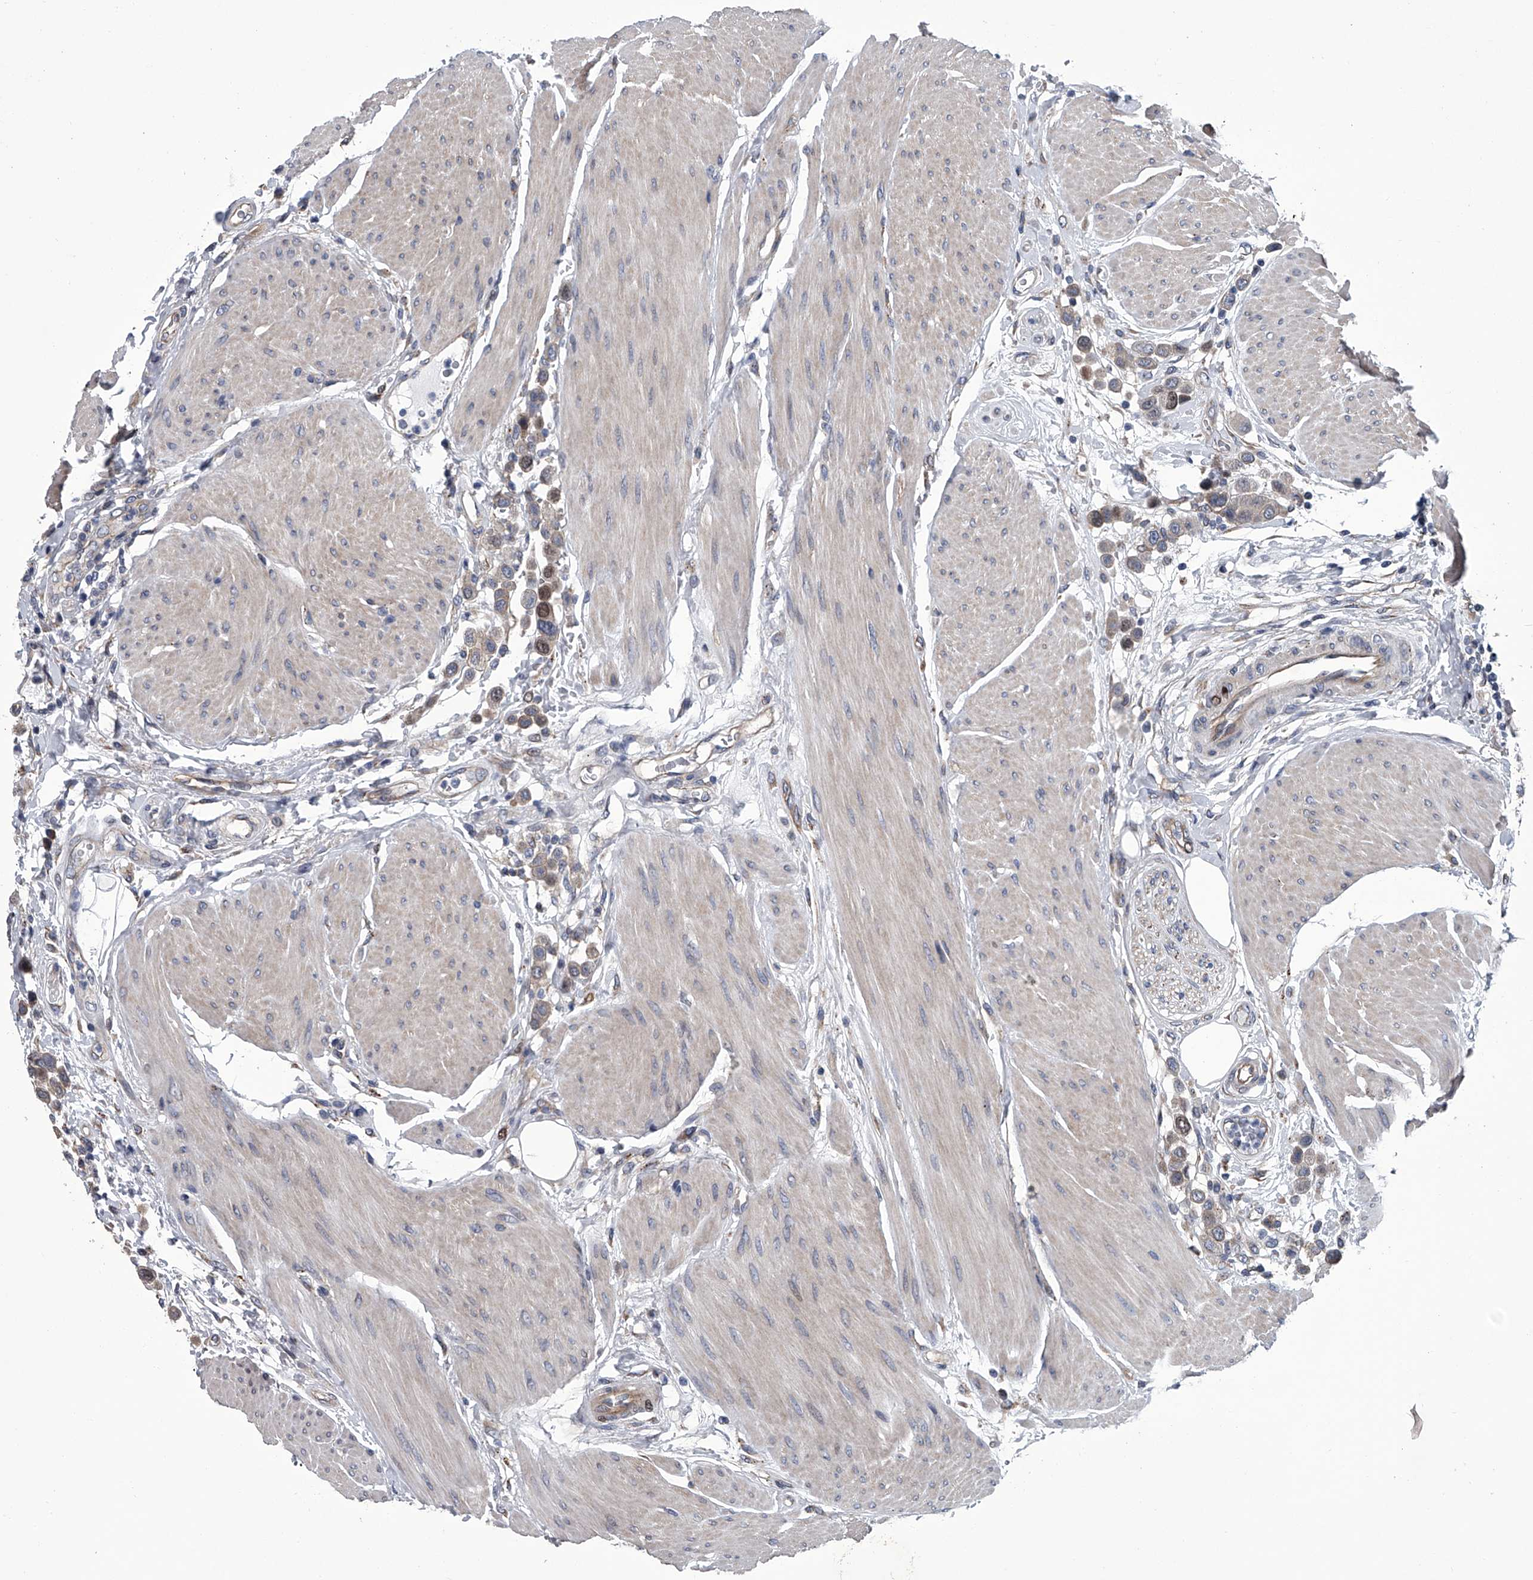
{"staining": {"intensity": "moderate", "quantity": "<25%", "location": "nuclear"}, "tissue": "urothelial cancer", "cell_type": "Tumor cells", "image_type": "cancer", "snomed": [{"axis": "morphology", "description": "Urothelial carcinoma, High grade"}, {"axis": "topography", "description": "Urinary bladder"}], "caption": "High-grade urothelial carcinoma stained for a protein (brown) reveals moderate nuclear positive staining in approximately <25% of tumor cells.", "gene": "ABCG1", "patient": {"sex": "male", "age": 50}}